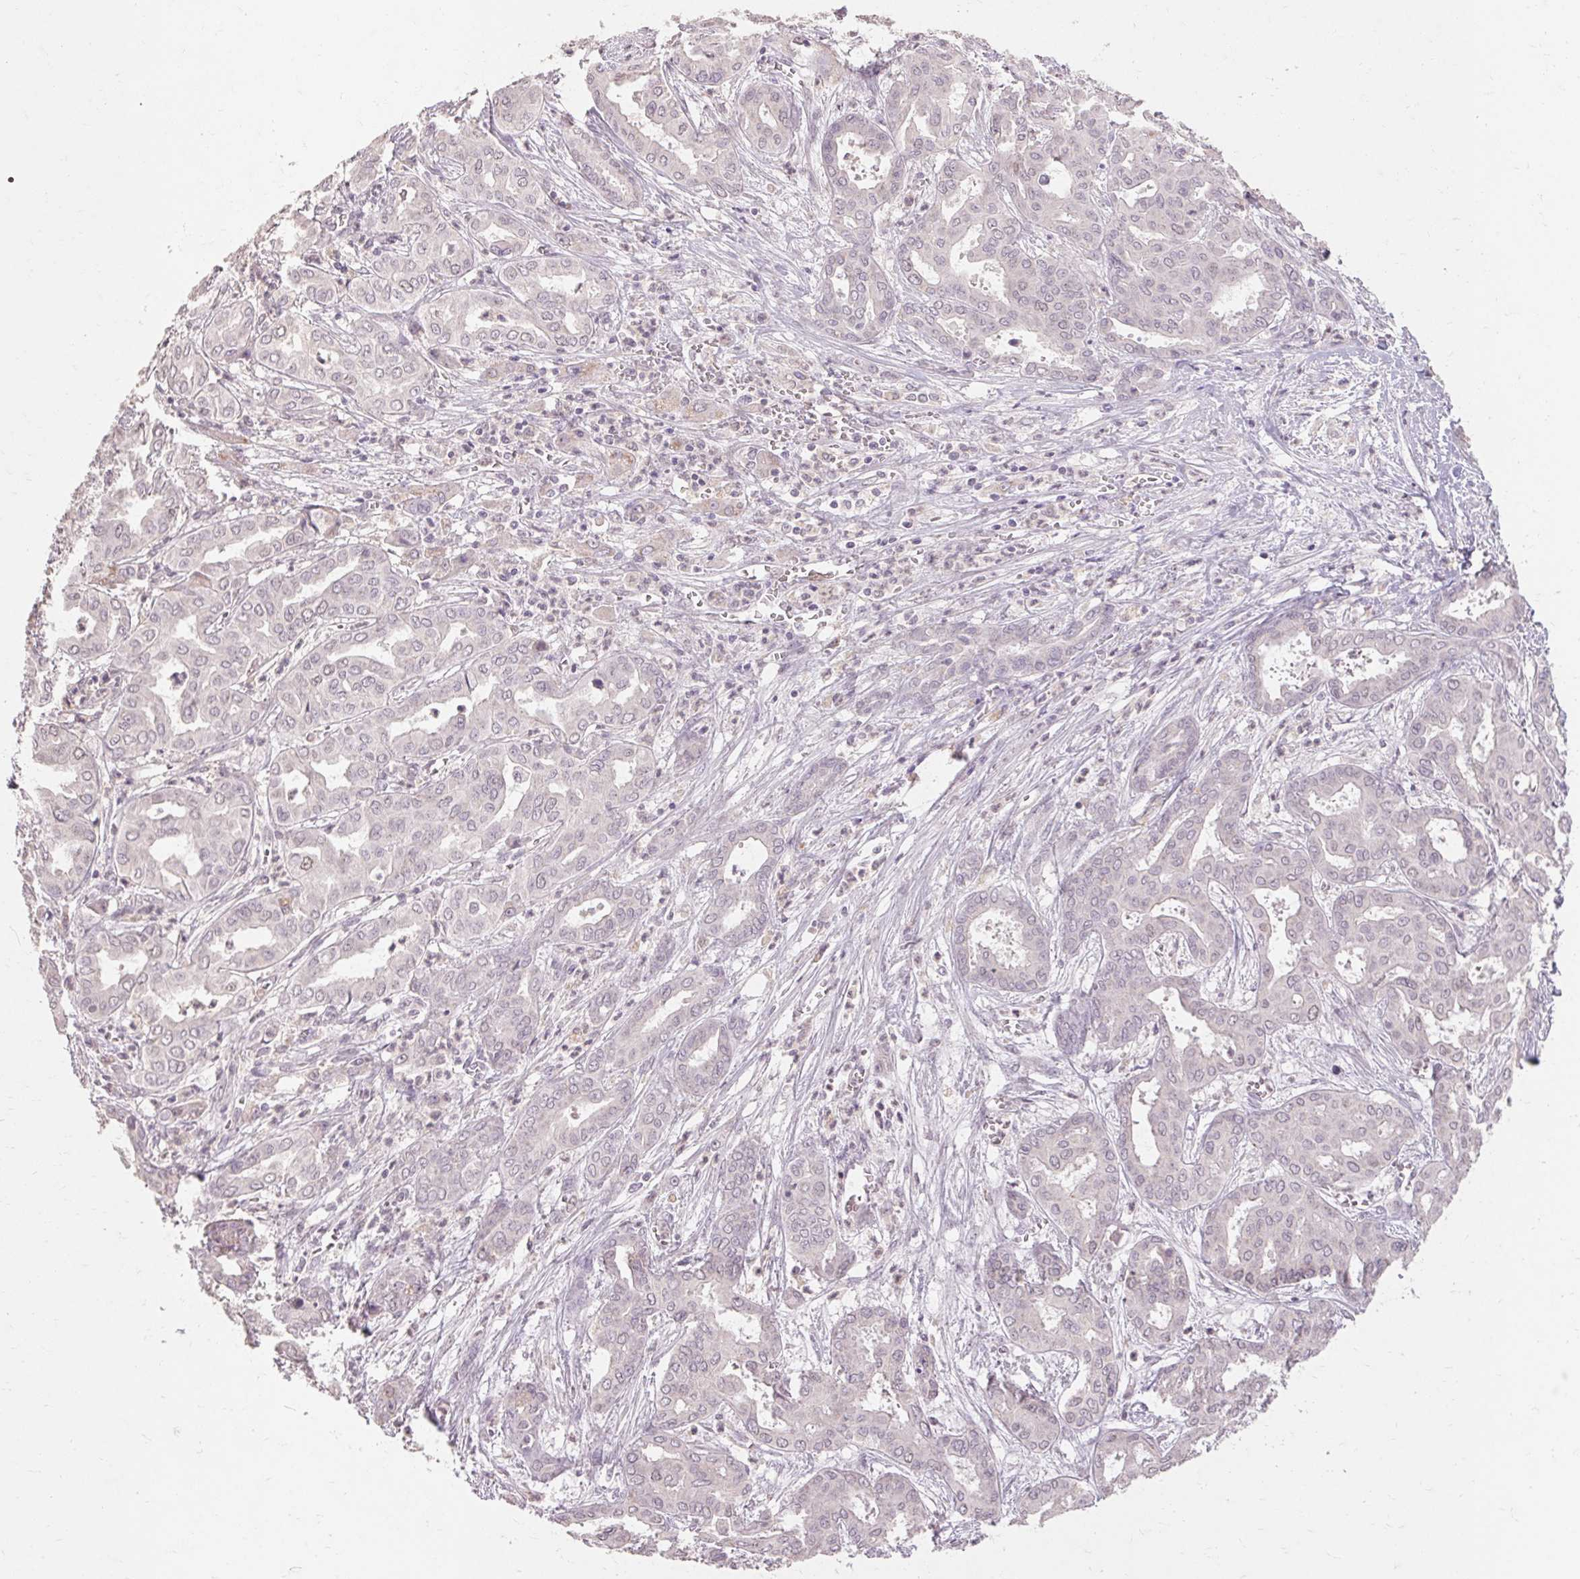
{"staining": {"intensity": "negative", "quantity": "none", "location": "none"}, "tissue": "liver cancer", "cell_type": "Tumor cells", "image_type": "cancer", "snomed": [{"axis": "morphology", "description": "Cholangiocarcinoma"}, {"axis": "topography", "description": "Liver"}], "caption": "The histopathology image reveals no staining of tumor cells in liver cholangiocarcinoma. Nuclei are stained in blue.", "gene": "SKP2", "patient": {"sex": "female", "age": 64}}